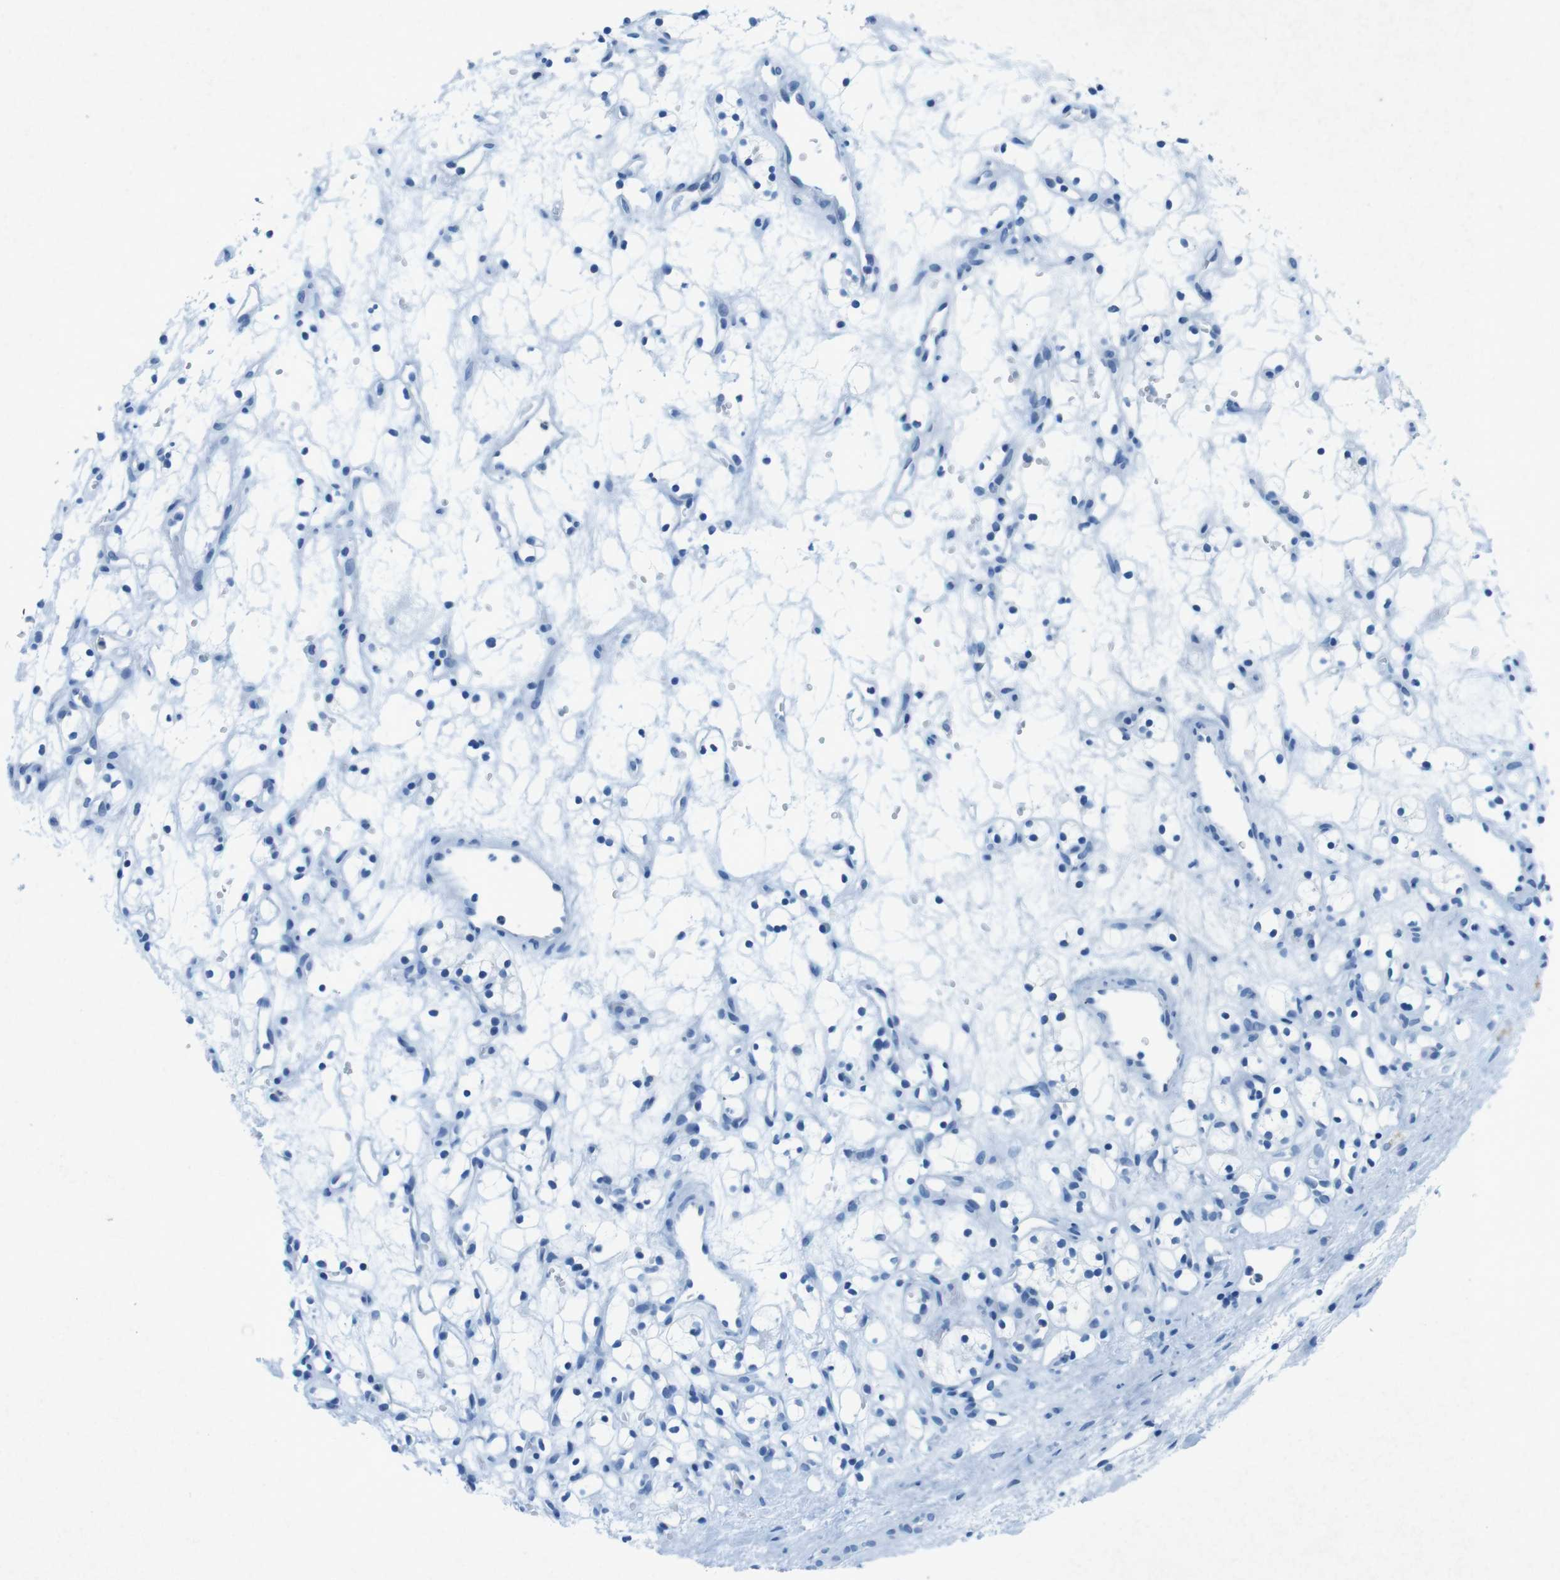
{"staining": {"intensity": "negative", "quantity": "none", "location": "none"}, "tissue": "renal cancer", "cell_type": "Tumor cells", "image_type": "cancer", "snomed": [{"axis": "morphology", "description": "Adenocarcinoma, NOS"}, {"axis": "topography", "description": "Kidney"}], "caption": "IHC photomicrograph of human renal cancer stained for a protein (brown), which shows no expression in tumor cells.", "gene": "CTAG1B", "patient": {"sex": "female", "age": 60}}